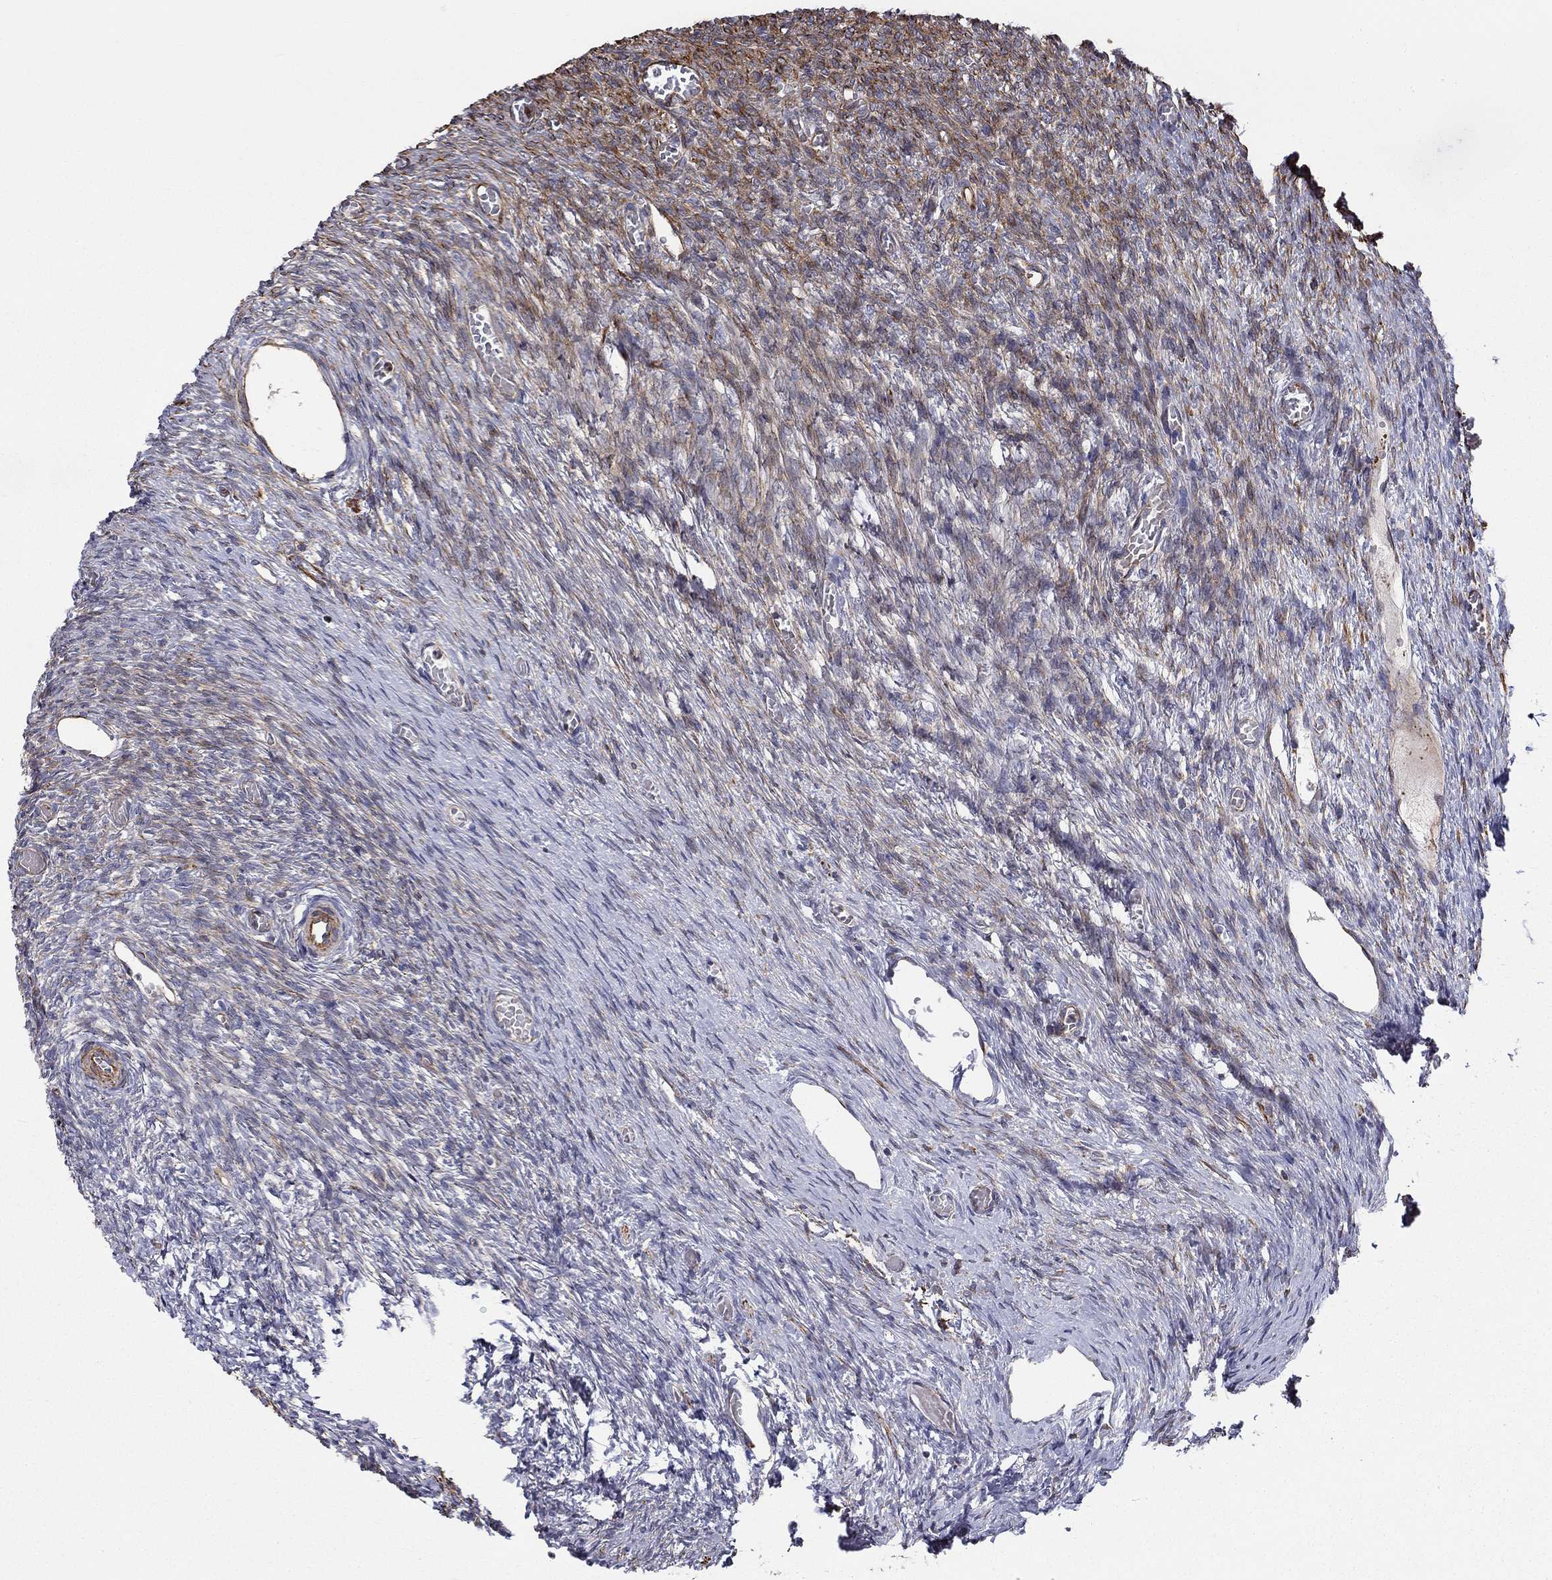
{"staining": {"intensity": "weak", "quantity": "25%-75%", "location": "cytoplasmic/membranous"}, "tissue": "ovary", "cell_type": "Follicle cells", "image_type": "normal", "snomed": [{"axis": "morphology", "description": "Normal tissue, NOS"}, {"axis": "topography", "description": "Ovary"}], "caption": "Protein staining of normal ovary demonstrates weak cytoplasmic/membranous staining in approximately 25%-75% of follicle cells. The staining was performed using DAB (3,3'-diaminobenzidine), with brown indicating positive protein expression. Nuclei are stained blue with hematoxylin.", "gene": "NPHP1", "patient": {"sex": "female", "age": 27}}